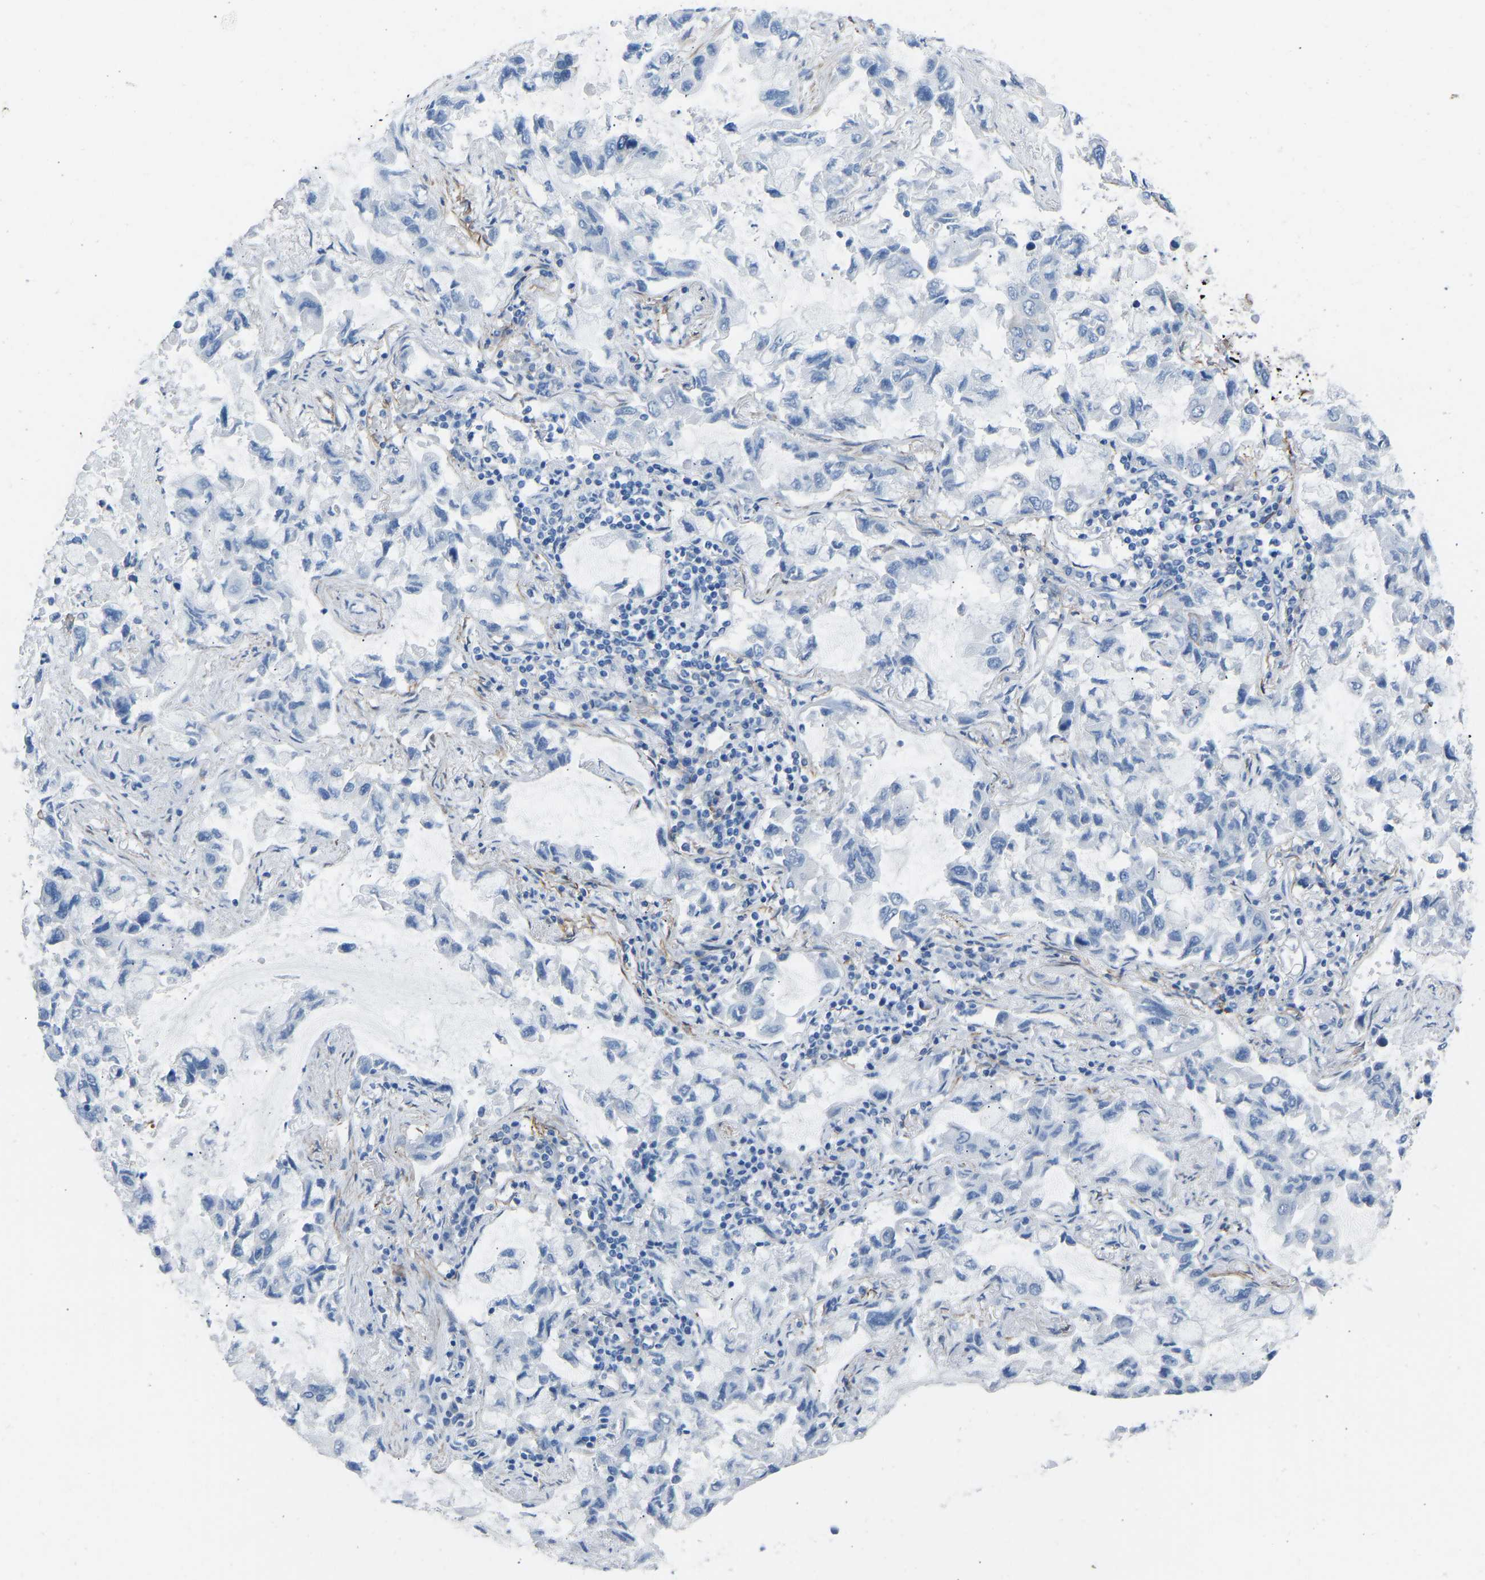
{"staining": {"intensity": "negative", "quantity": "none", "location": "none"}, "tissue": "lung cancer", "cell_type": "Tumor cells", "image_type": "cancer", "snomed": [{"axis": "morphology", "description": "Adenocarcinoma, NOS"}, {"axis": "topography", "description": "Lung"}], "caption": "Protein analysis of lung cancer exhibits no significant staining in tumor cells. Brightfield microscopy of immunohistochemistry (IHC) stained with DAB (brown) and hematoxylin (blue), captured at high magnification.", "gene": "MYH10", "patient": {"sex": "male", "age": 64}}